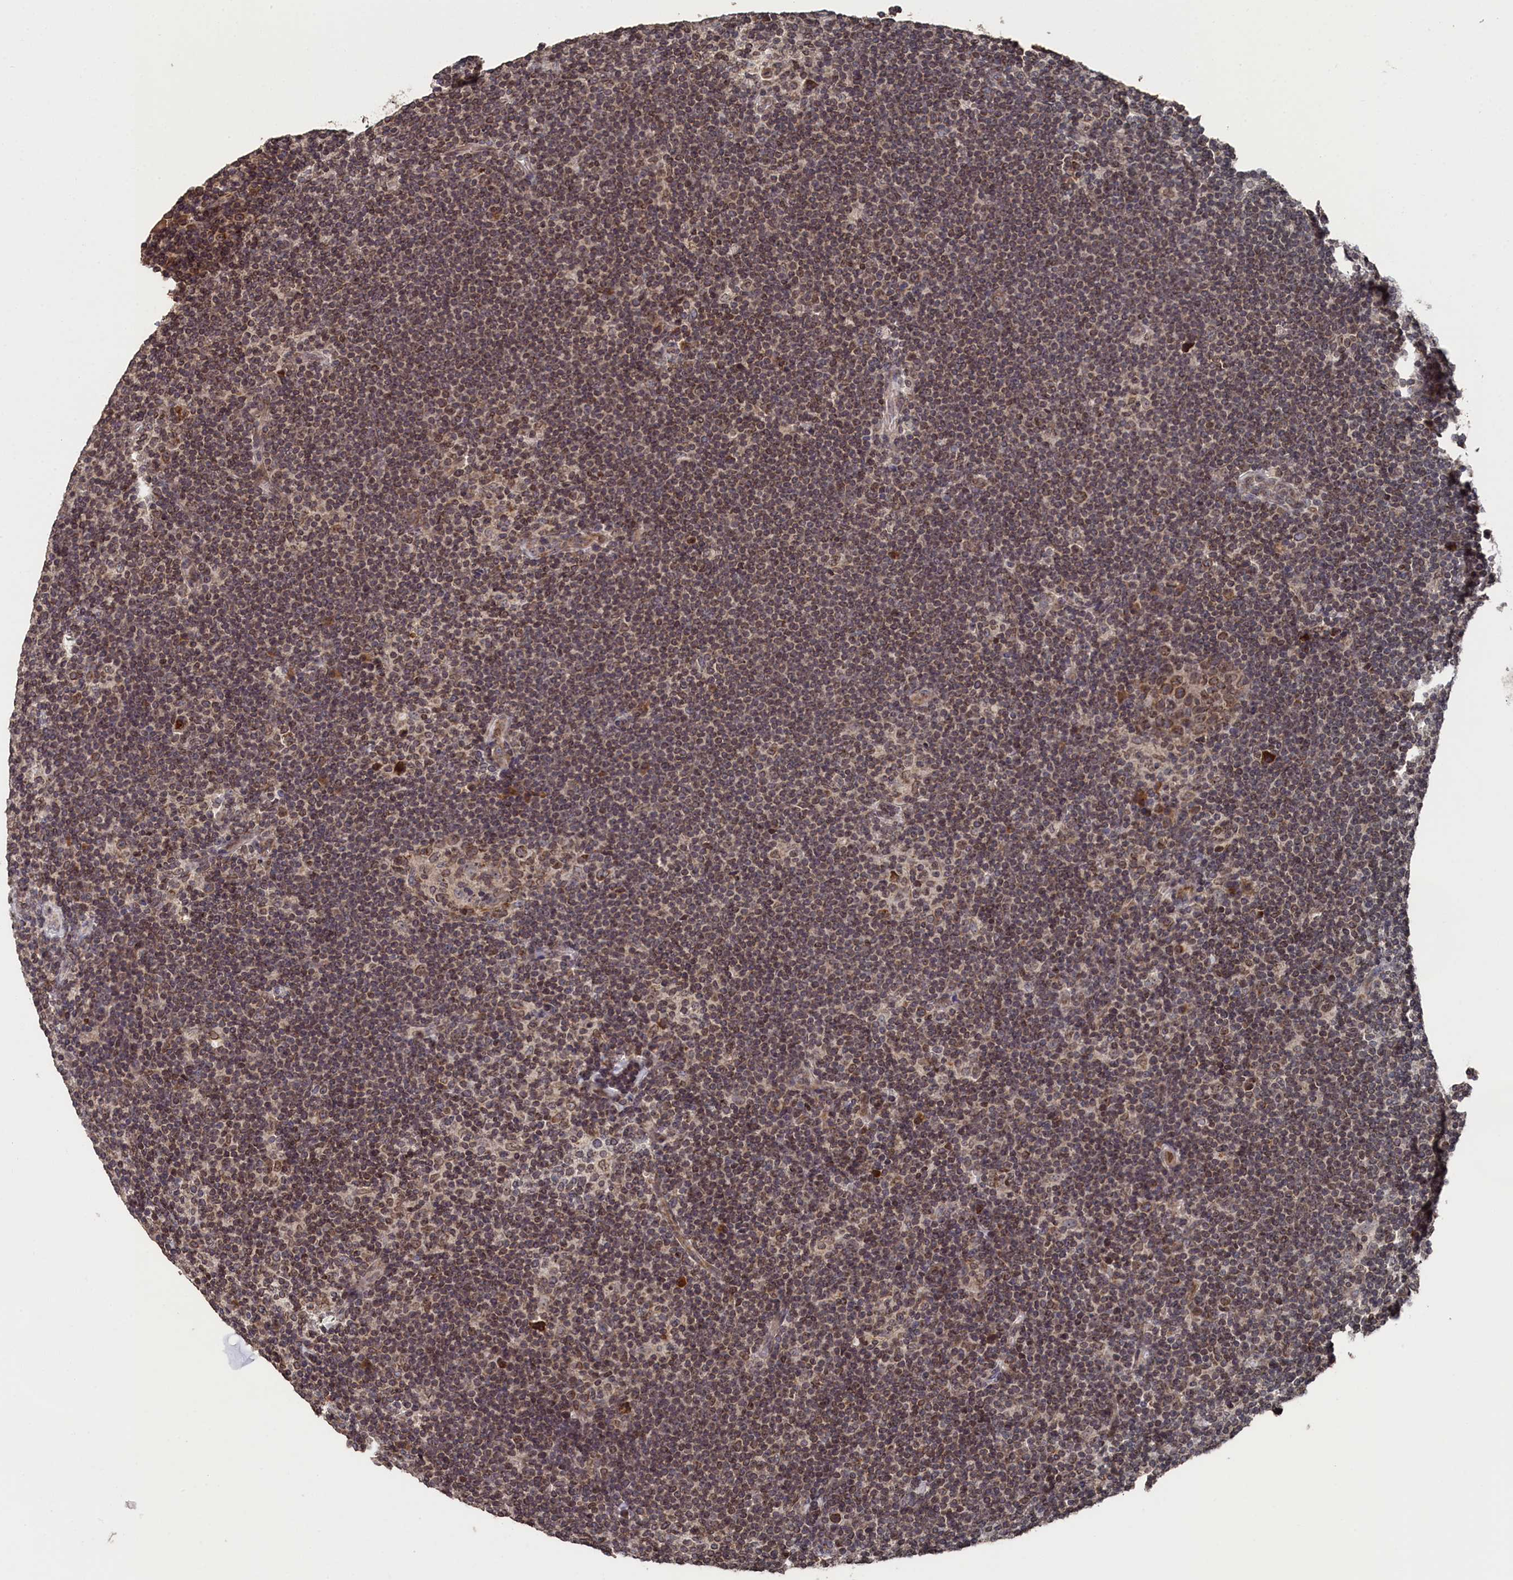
{"staining": {"intensity": "moderate", "quantity": ">75%", "location": "nuclear"}, "tissue": "lymphoma", "cell_type": "Tumor cells", "image_type": "cancer", "snomed": [{"axis": "morphology", "description": "Hodgkin's disease, NOS"}, {"axis": "topography", "description": "Lymph node"}], "caption": "Immunohistochemical staining of human Hodgkin's disease demonstrates medium levels of moderate nuclear protein positivity in about >75% of tumor cells.", "gene": "ANKEF1", "patient": {"sex": "female", "age": 57}}